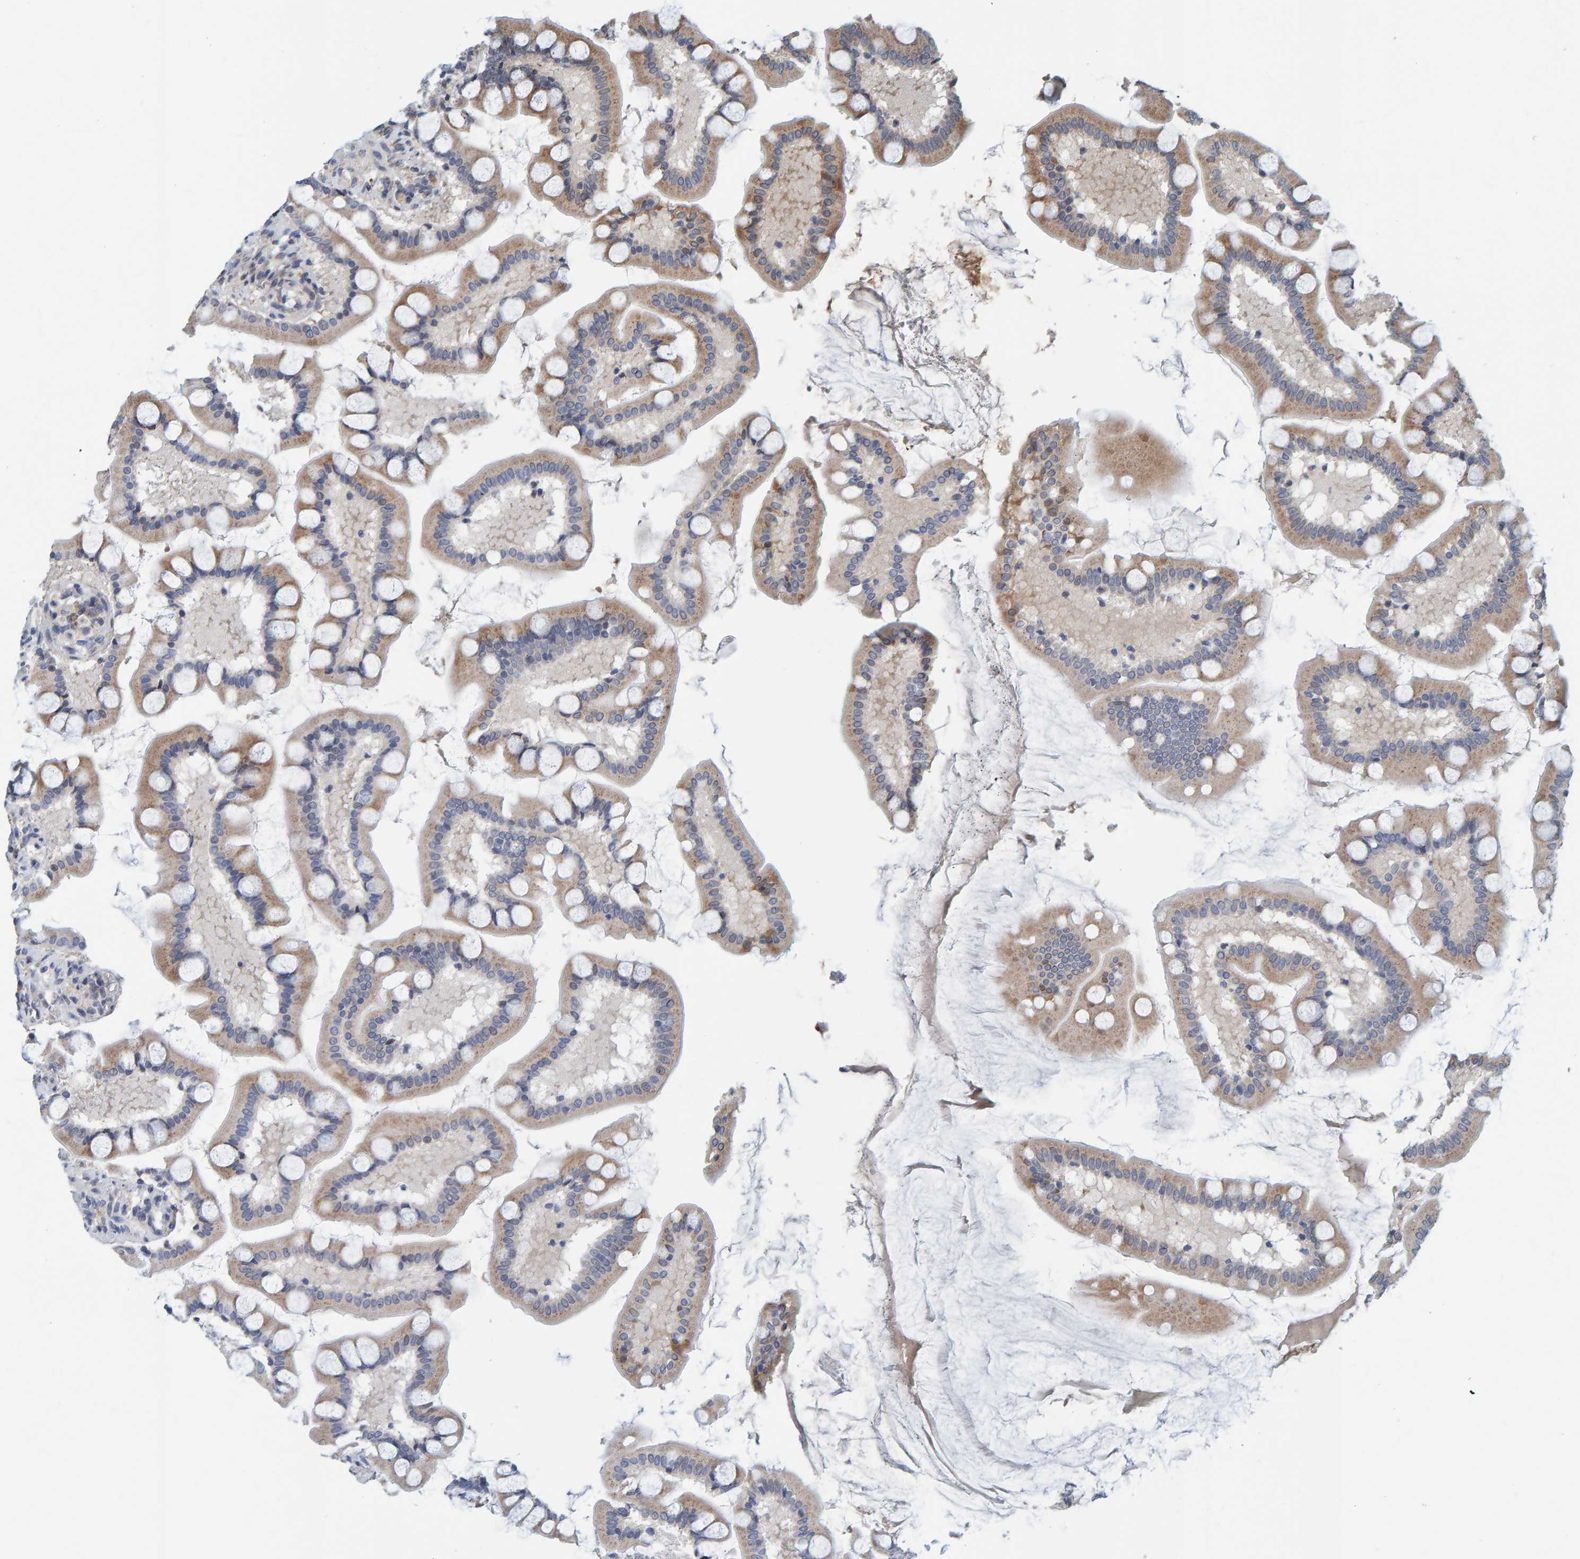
{"staining": {"intensity": "moderate", "quantity": "25%-75%", "location": "cytoplasmic/membranous"}, "tissue": "small intestine", "cell_type": "Glandular cells", "image_type": "normal", "snomed": [{"axis": "morphology", "description": "Normal tissue, NOS"}, {"axis": "topography", "description": "Small intestine"}], "caption": "Immunohistochemistry (IHC) micrograph of unremarkable small intestine stained for a protein (brown), which shows medium levels of moderate cytoplasmic/membranous staining in about 25%-75% of glandular cells.", "gene": "CCDC25", "patient": {"sex": "male", "age": 41}}